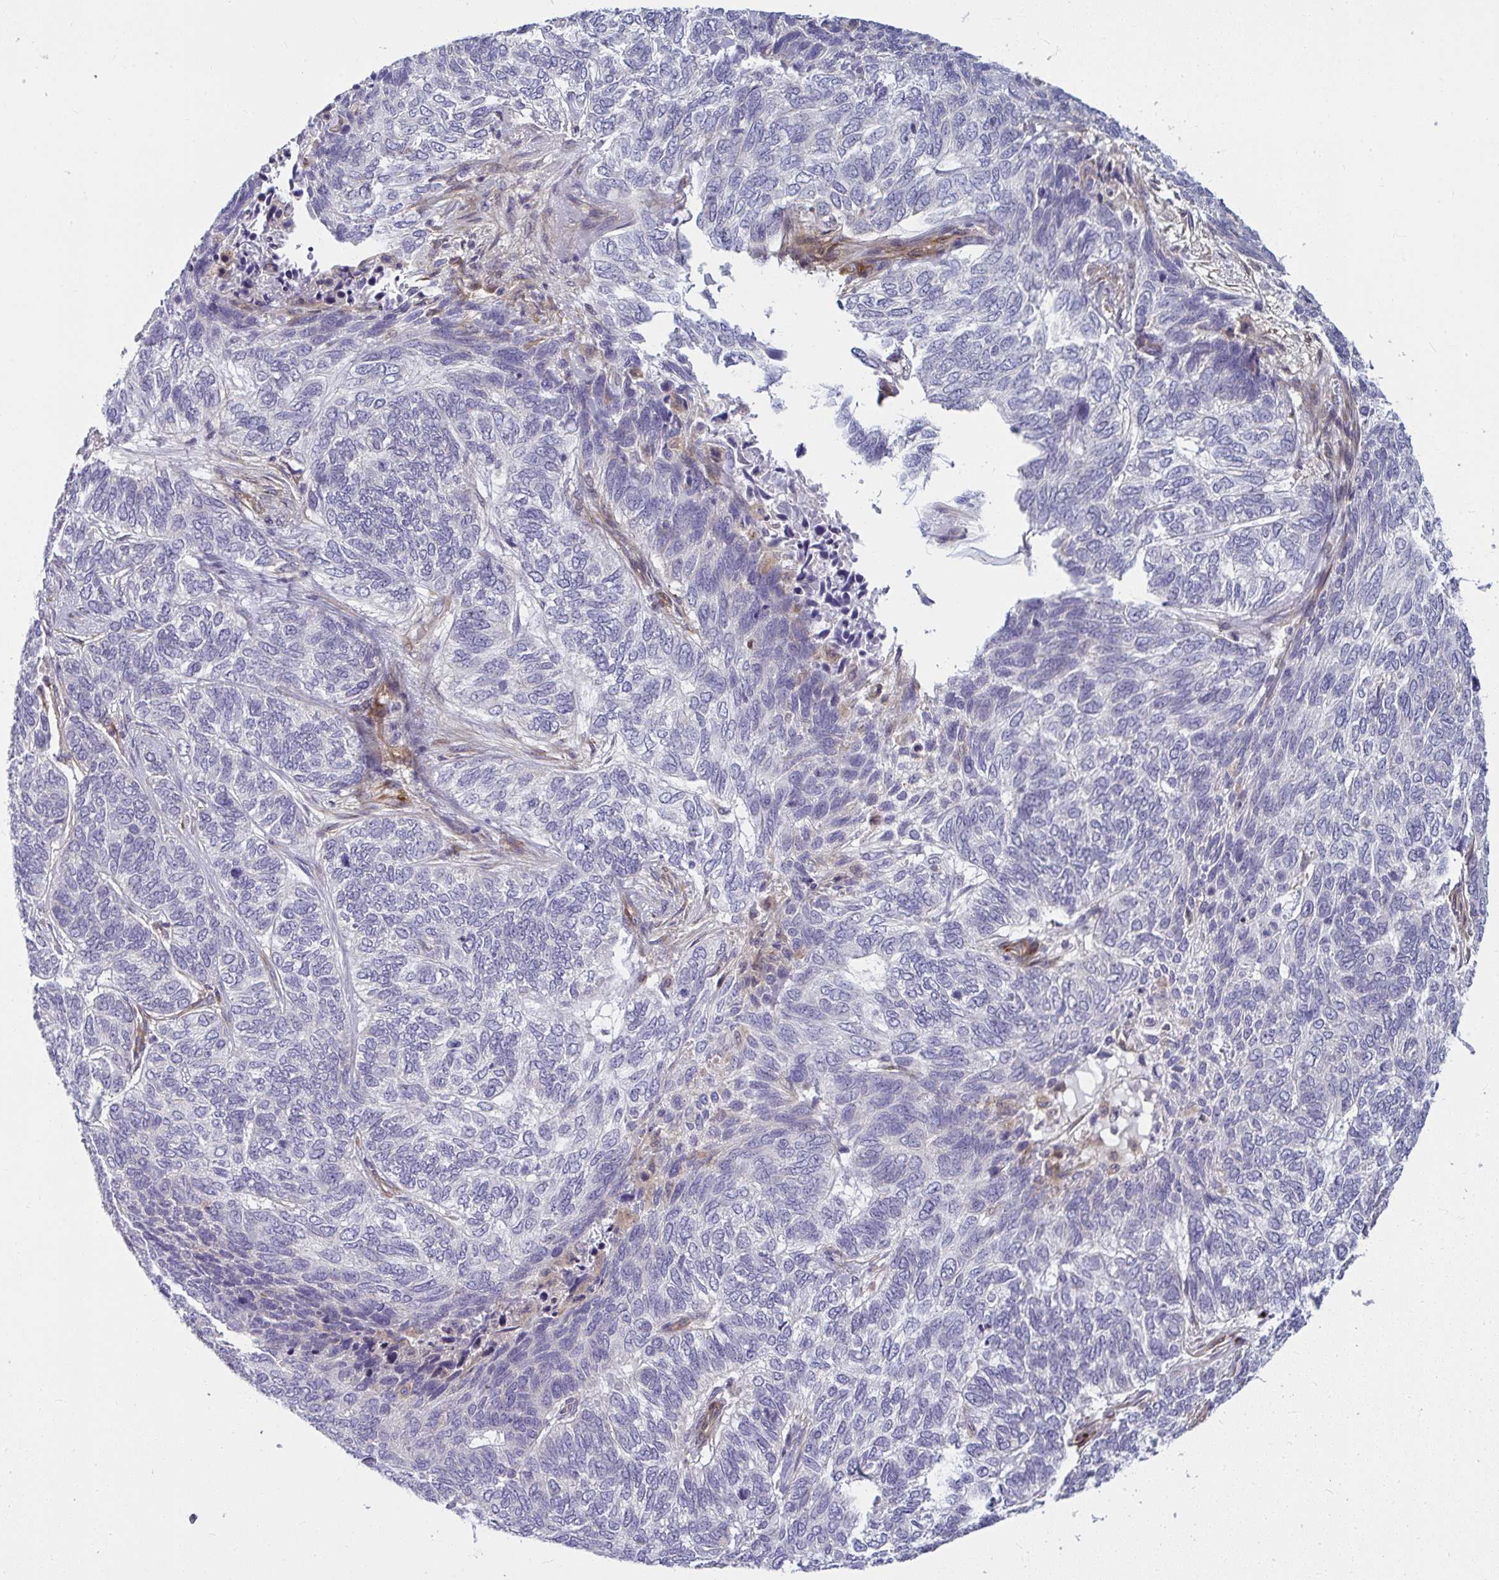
{"staining": {"intensity": "negative", "quantity": "none", "location": "none"}, "tissue": "skin cancer", "cell_type": "Tumor cells", "image_type": "cancer", "snomed": [{"axis": "morphology", "description": "Basal cell carcinoma"}, {"axis": "topography", "description": "Skin"}], "caption": "Skin cancer was stained to show a protein in brown. There is no significant expression in tumor cells. (Brightfield microscopy of DAB immunohistochemistry at high magnification).", "gene": "IFIT3", "patient": {"sex": "female", "age": 65}}